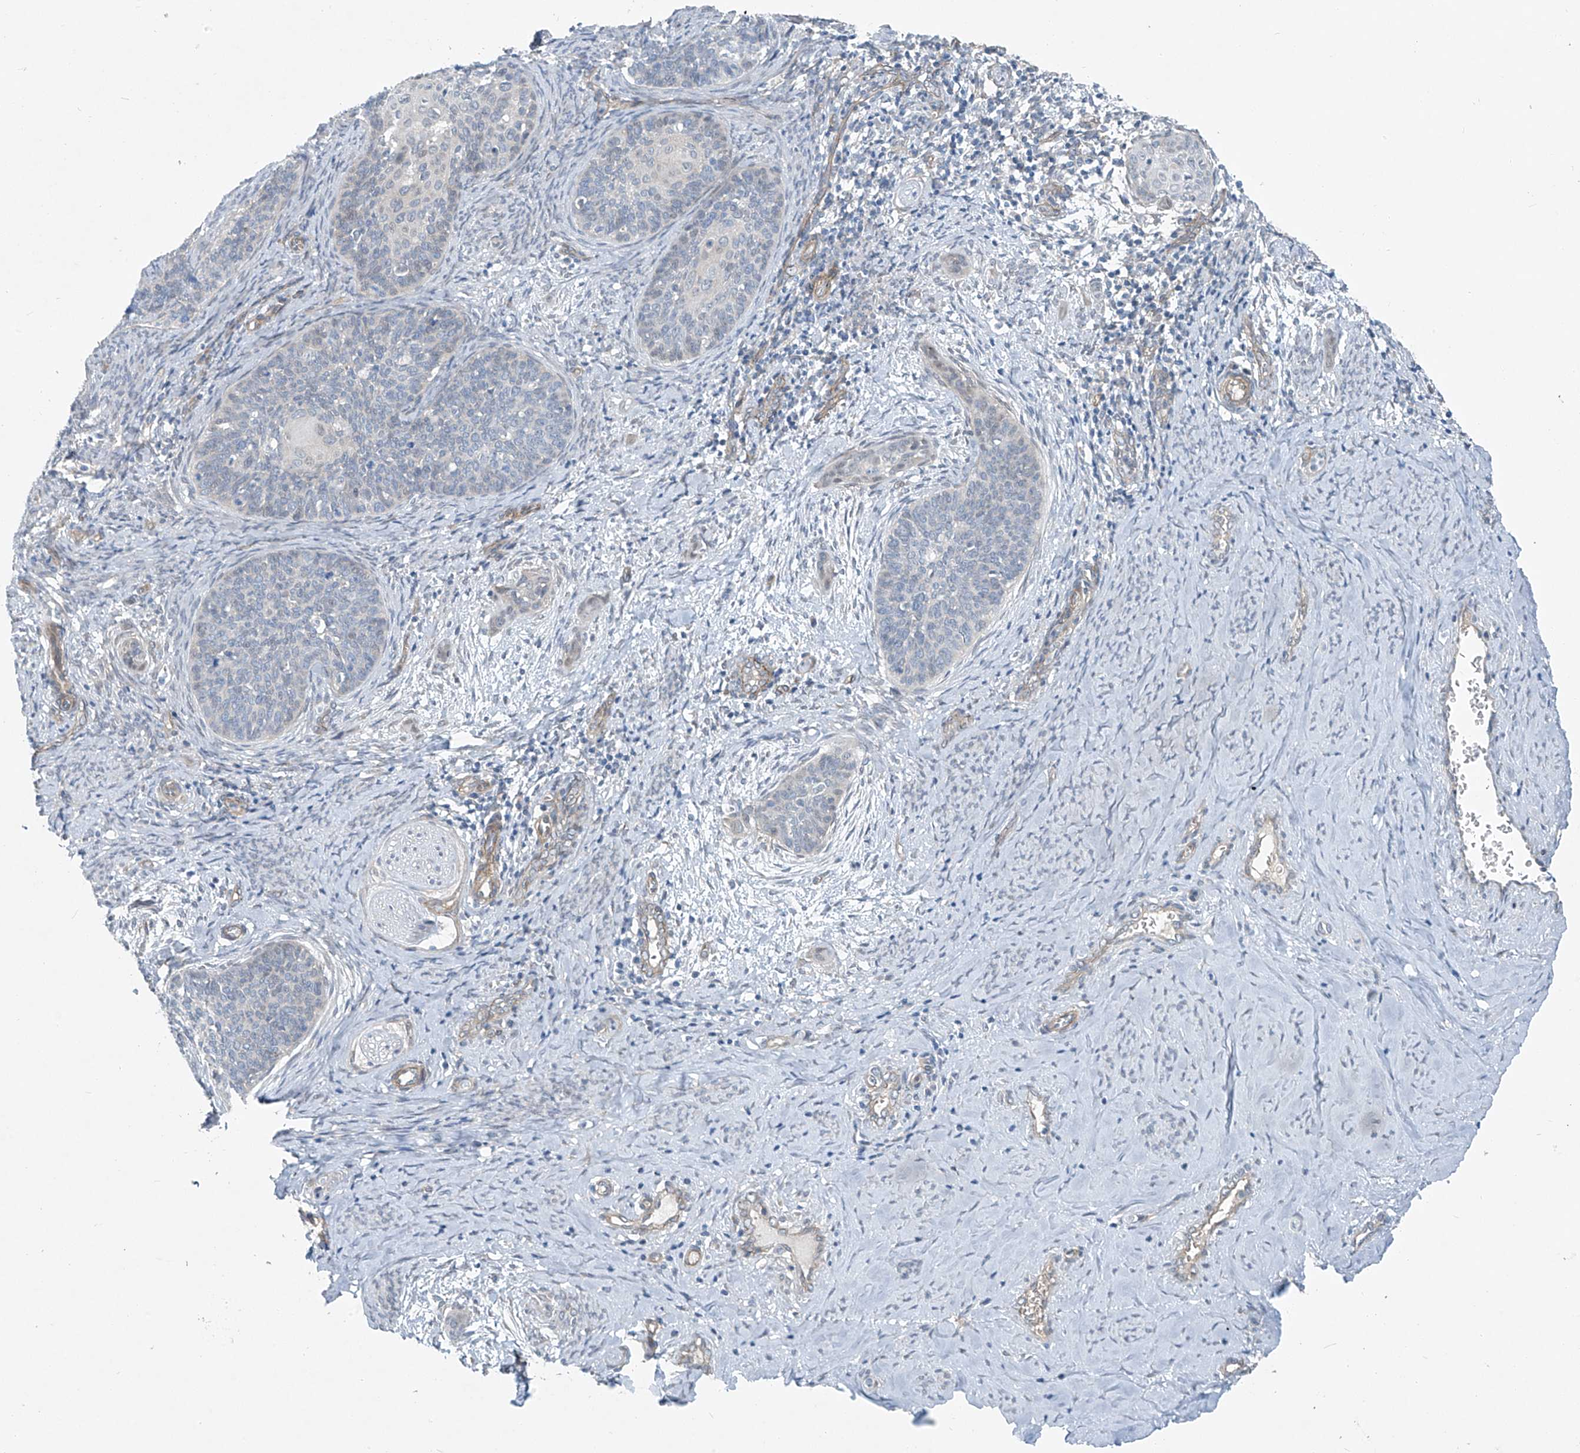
{"staining": {"intensity": "negative", "quantity": "none", "location": "none"}, "tissue": "cervical cancer", "cell_type": "Tumor cells", "image_type": "cancer", "snomed": [{"axis": "morphology", "description": "Squamous cell carcinoma, NOS"}, {"axis": "topography", "description": "Cervix"}], "caption": "Human cervical cancer (squamous cell carcinoma) stained for a protein using IHC displays no staining in tumor cells.", "gene": "TNS2", "patient": {"sex": "female", "age": 33}}